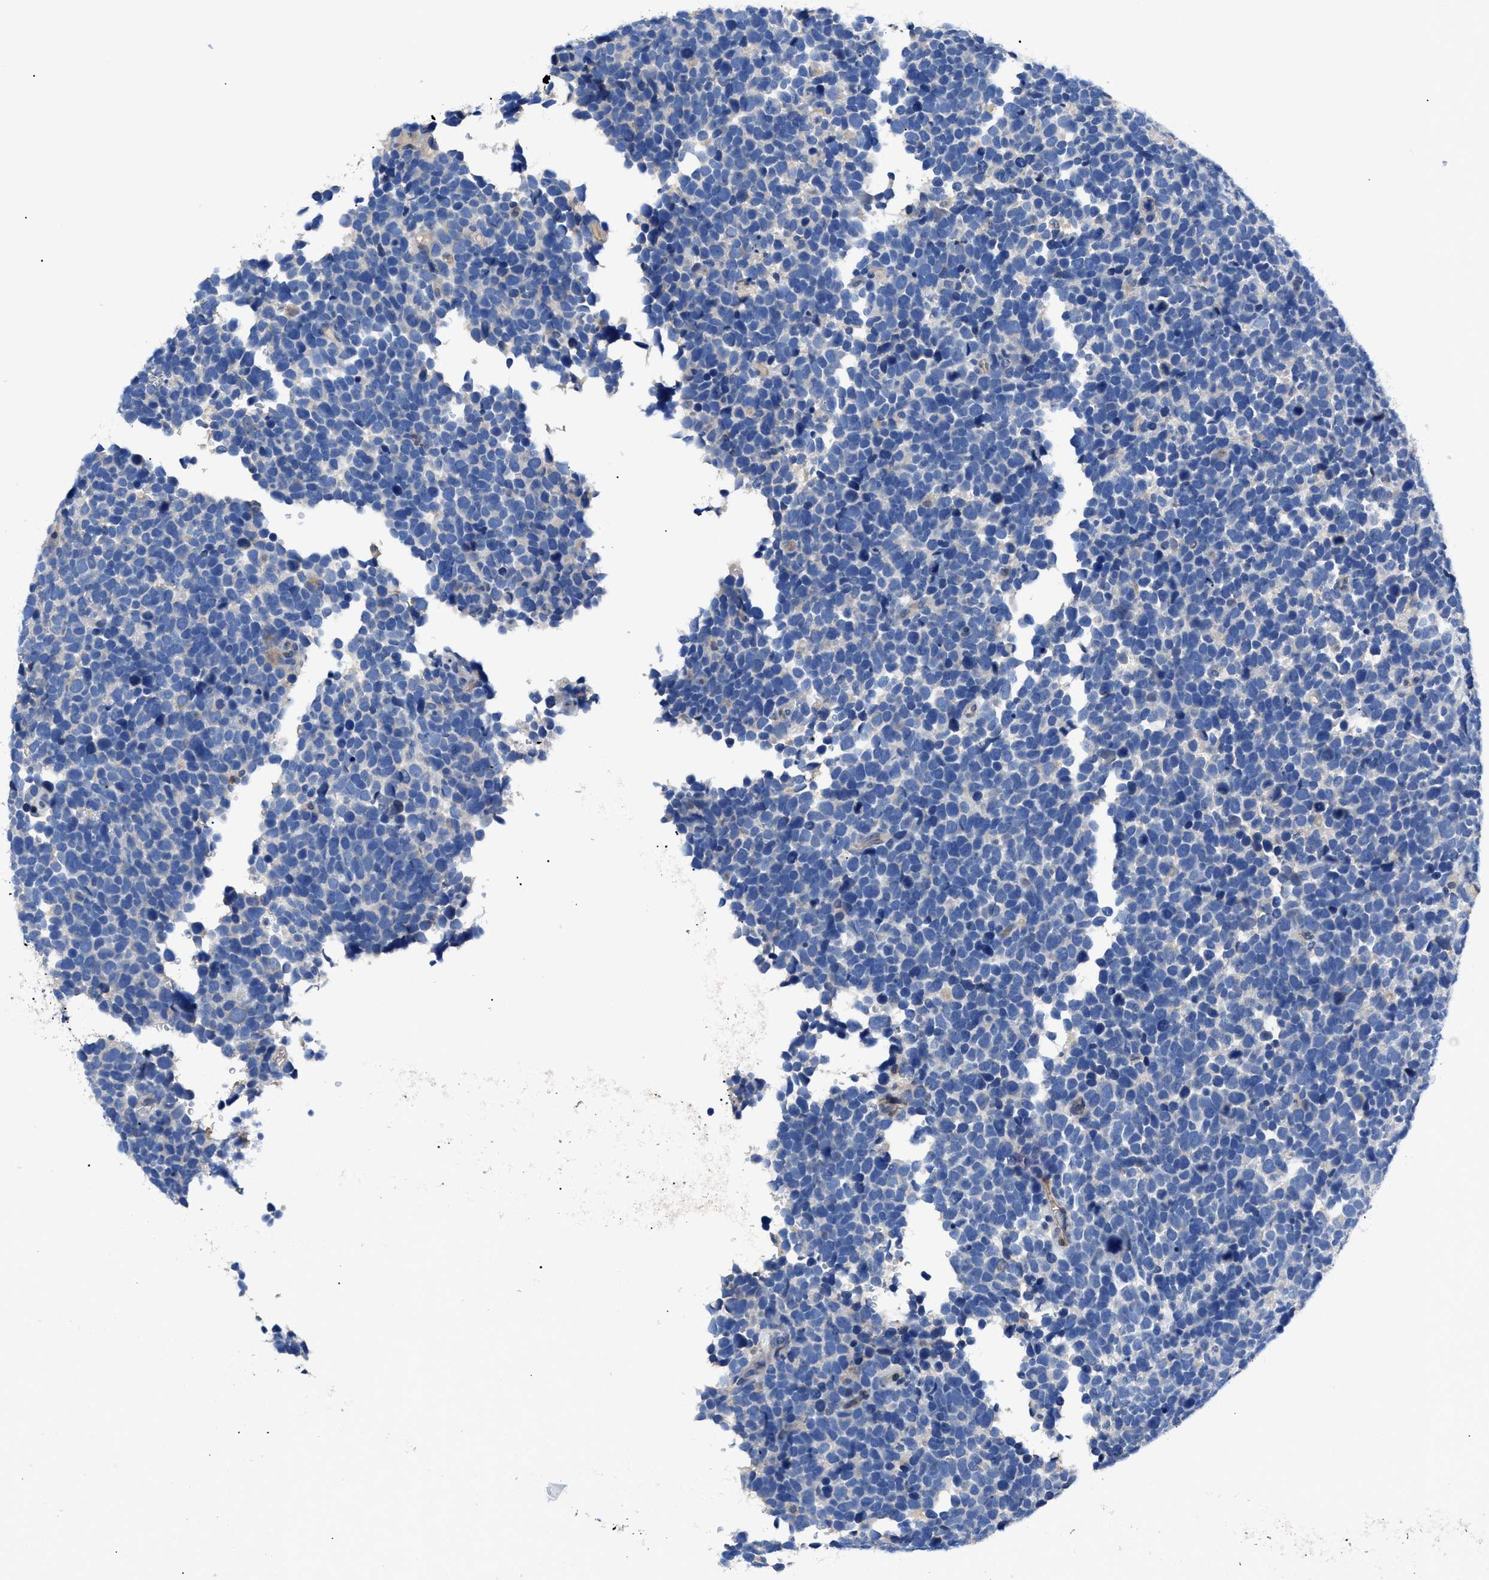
{"staining": {"intensity": "negative", "quantity": "none", "location": "none"}, "tissue": "urothelial cancer", "cell_type": "Tumor cells", "image_type": "cancer", "snomed": [{"axis": "morphology", "description": "Urothelial carcinoma, High grade"}, {"axis": "topography", "description": "Urinary bladder"}], "caption": "Tumor cells are negative for protein expression in human urothelial cancer.", "gene": "ZDHHC24", "patient": {"sex": "female", "age": 82}}